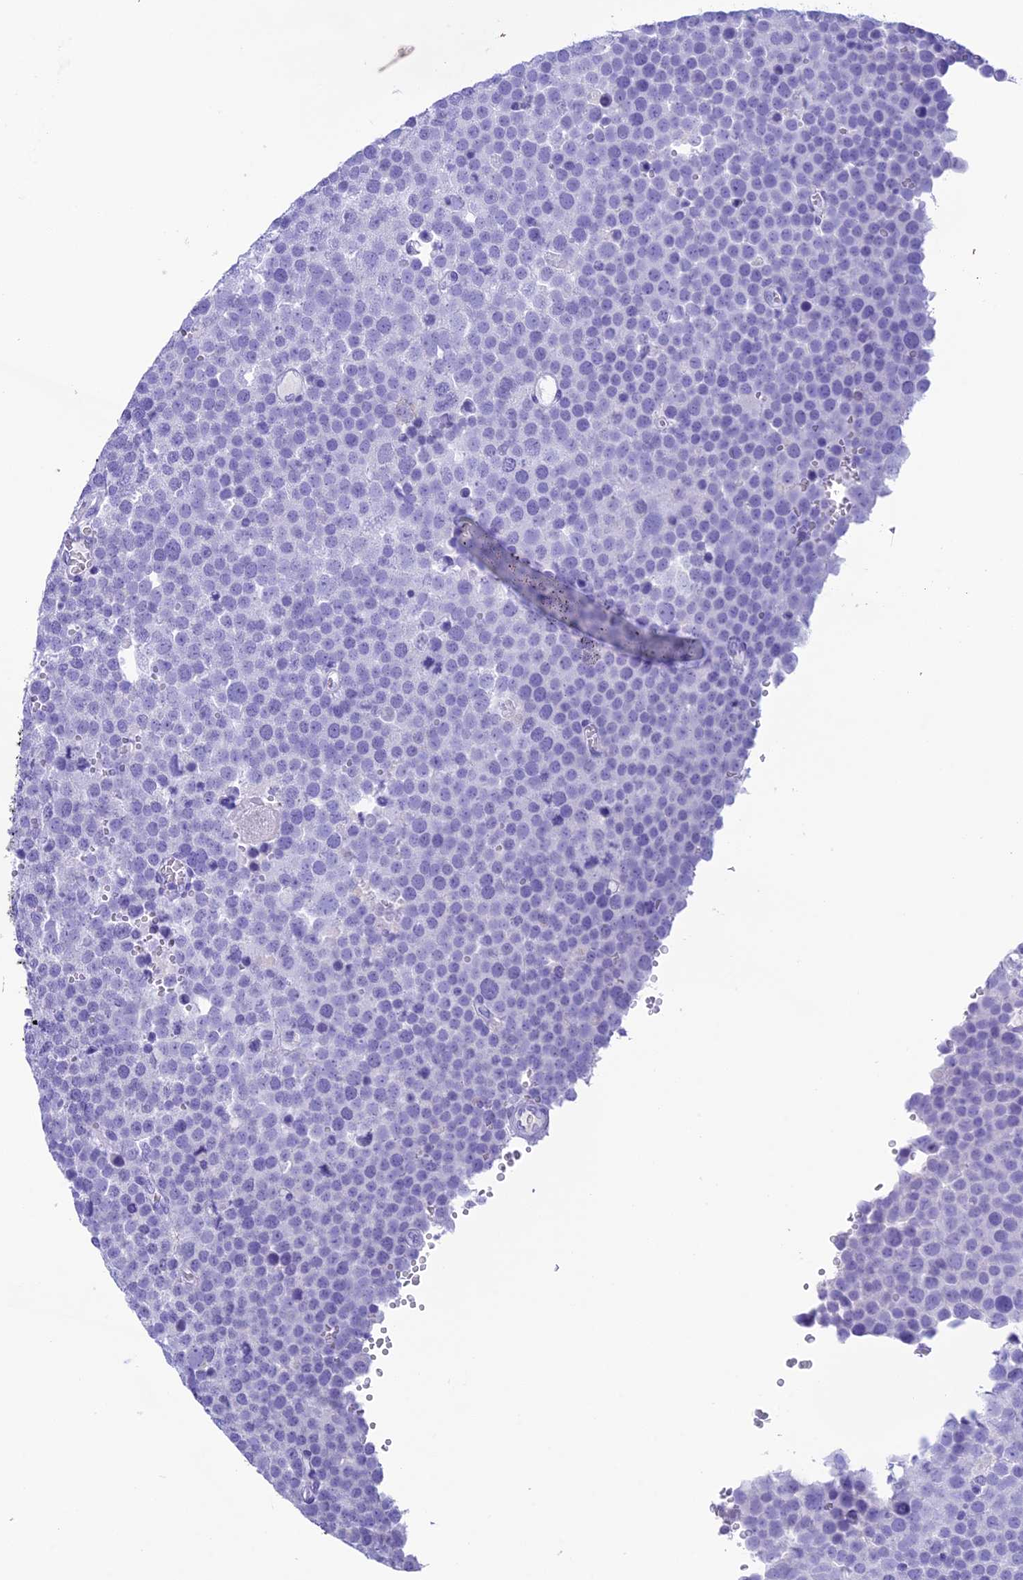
{"staining": {"intensity": "negative", "quantity": "none", "location": "none"}, "tissue": "testis cancer", "cell_type": "Tumor cells", "image_type": "cancer", "snomed": [{"axis": "morphology", "description": "Seminoma, NOS"}, {"axis": "topography", "description": "Testis"}], "caption": "Immunohistochemical staining of human testis cancer (seminoma) reveals no significant positivity in tumor cells. (DAB (3,3'-diaminobenzidine) immunohistochemistry (IHC) visualized using brightfield microscopy, high magnification).", "gene": "TRAM1L1", "patient": {"sex": "male", "age": 71}}